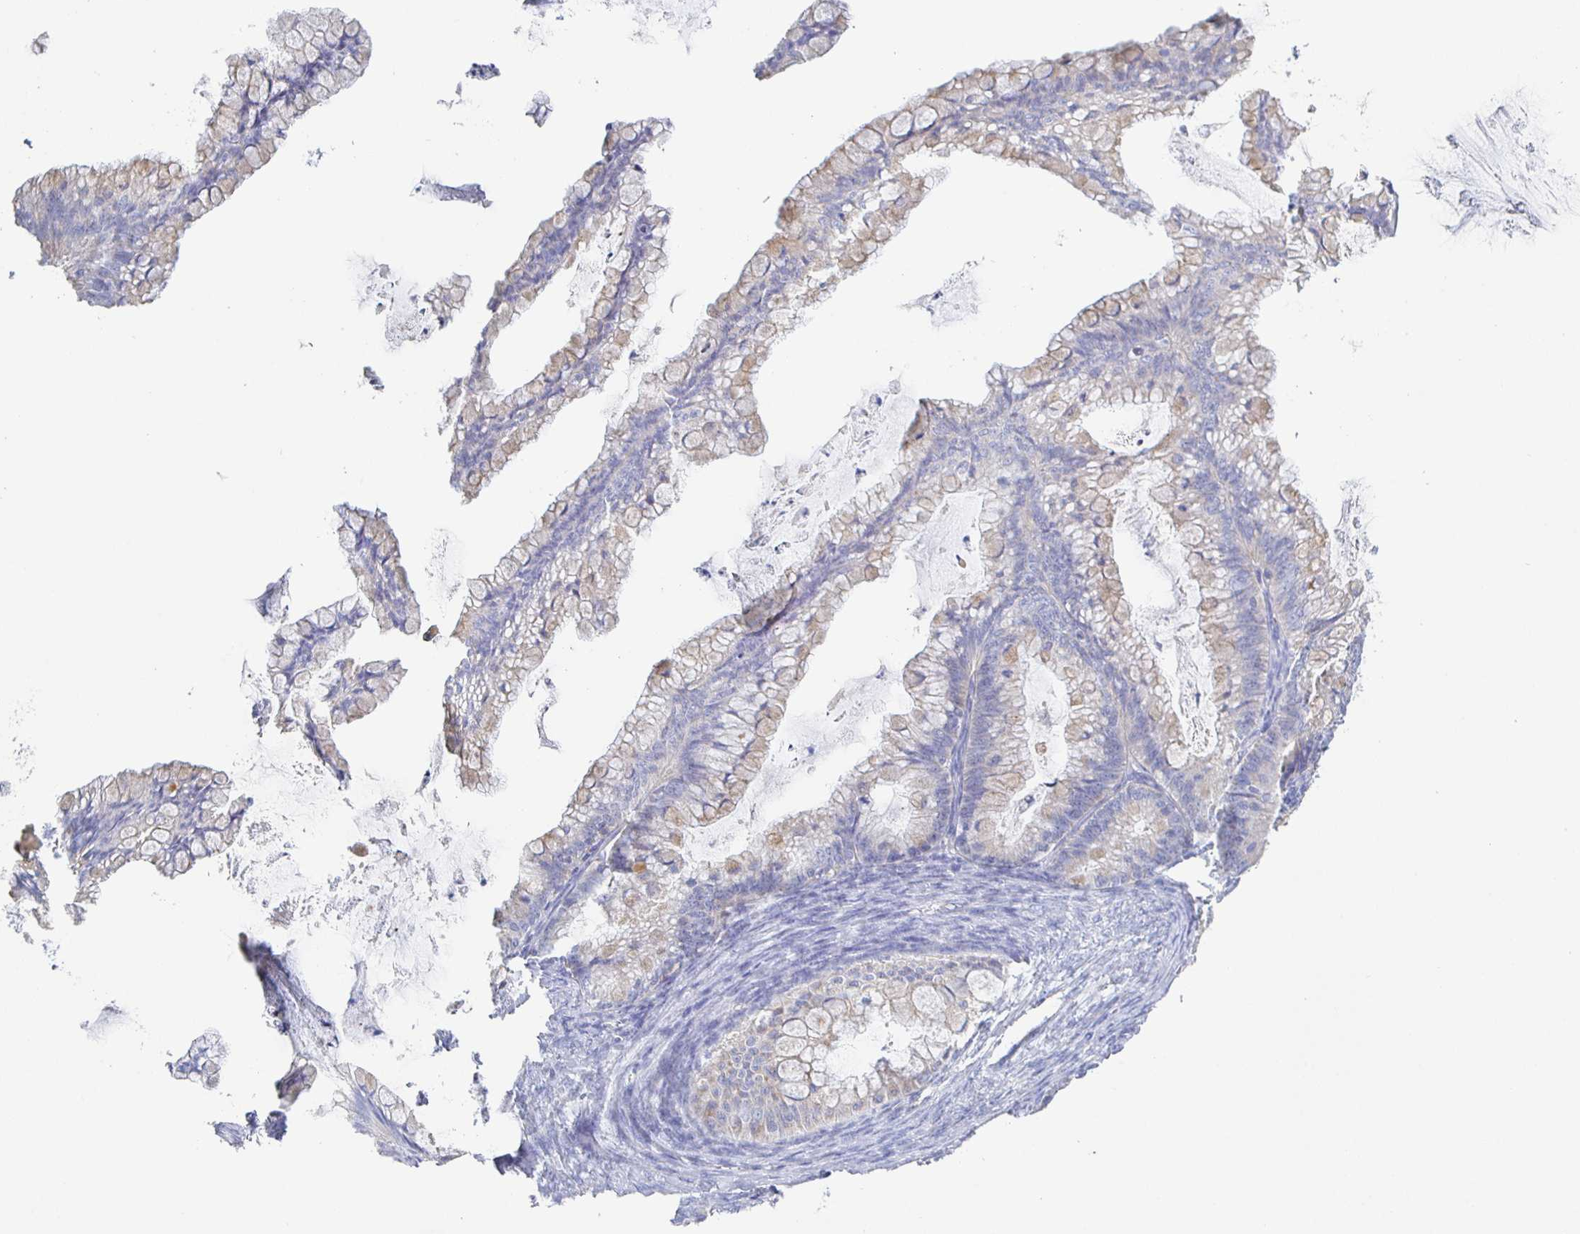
{"staining": {"intensity": "negative", "quantity": "none", "location": "none"}, "tissue": "ovarian cancer", "cell_type": "Tumor cells", "image_type": "cancer", "snomed": [{"axis": "morphology", "description": "Cystadenocarcinoma, mucinous, NOS"}, {"axis": "topography", "description": "Ovary"}], "caption": "A photomicrograph of human ovarian mucinous cystadenocarcinoma is negative for staining in tumor cells.", "gene": "SYNGR4", "patient": {"sex": "female", "age": 35}}